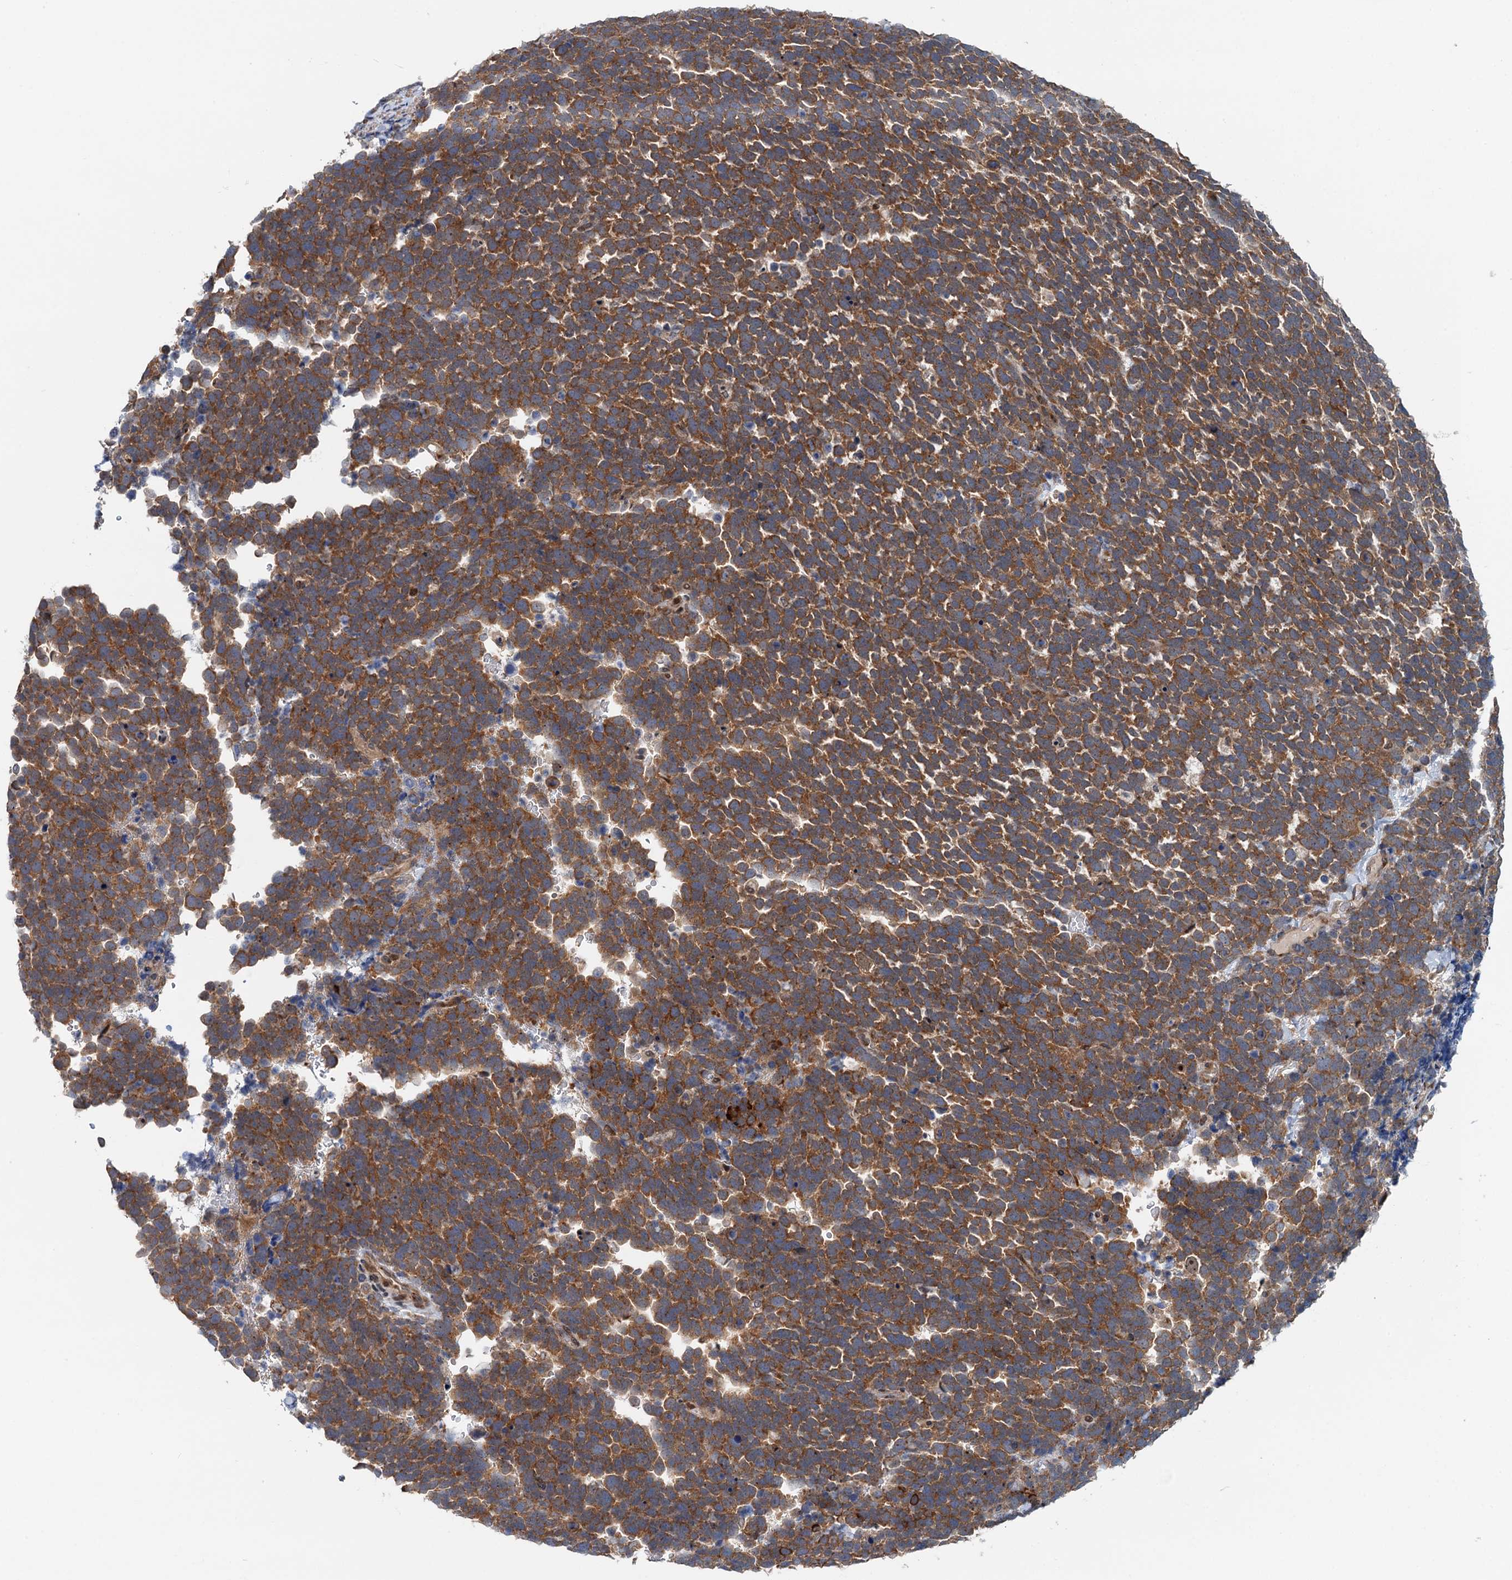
{"staining": {"intensity": "strong", "quantity": ">75%", "location": "cytoplasmic/membranous"}, "tissue": "urothelial cancer", "cell_type": "Tumor cells", "image_type": "cancer", "snomed": [{"axis": "morphology", "description": "Urothelial carcinoma, High grade"}, {"axis": "topography", "description": "Urinary bladder"}], "caption": "This histopathology image displays immunohistochemistry (IHC) staining of human urothelial cancer, with high strong cytoplasmic/membranous expression in about >75% of tumor cells.", "gene": "DYNC2I2", "patient": {"sex": "female", "age": 82}}